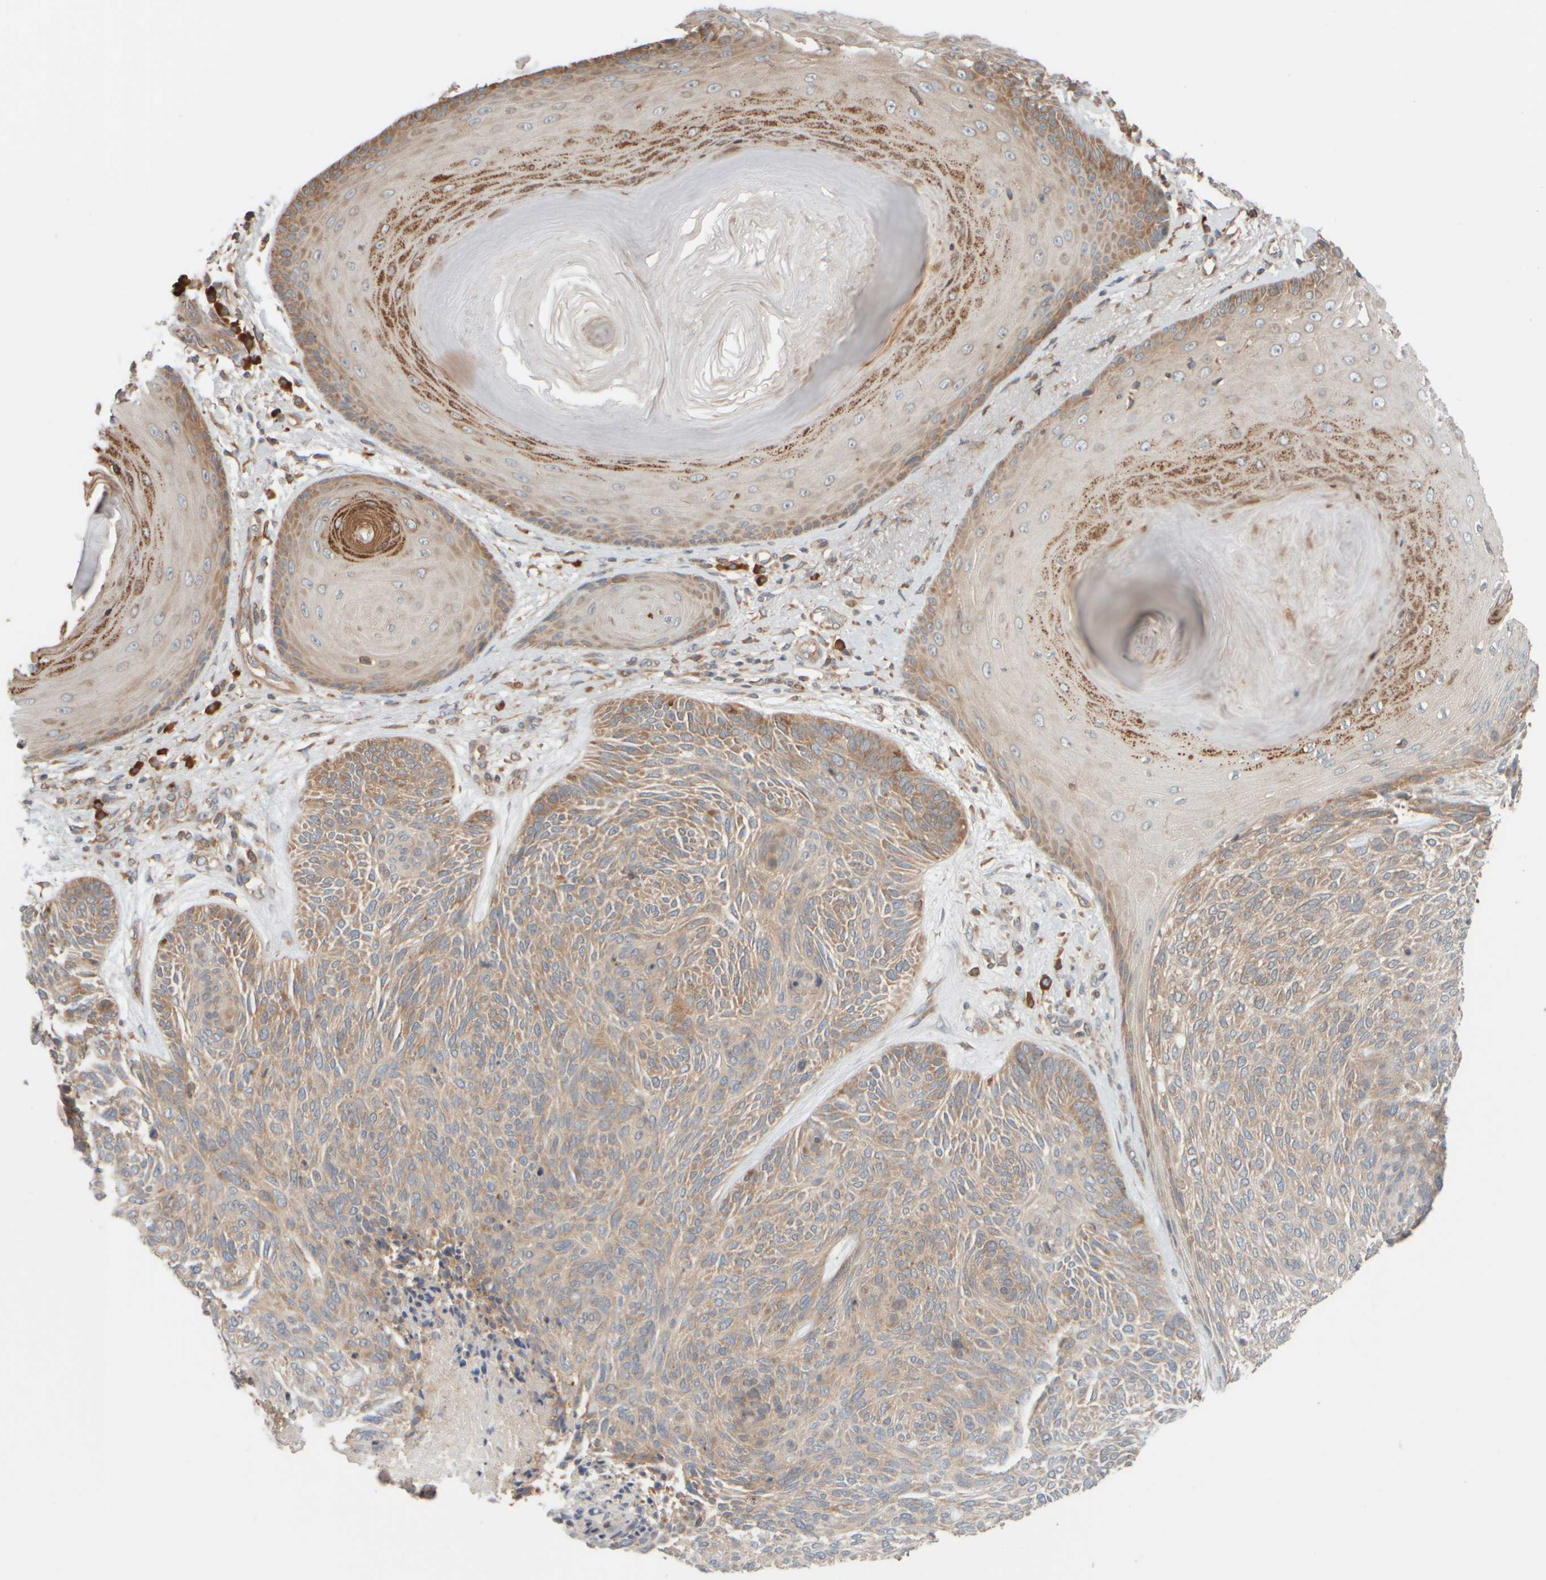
{"staining": {"intensity": "weak", "quantity": ">75%", "location": "cytoplasmic/membranous"}, "tissue": "skin cancer", "cell_type": "Tumor cells", "image_type": "cancer", "snomed": [{"axis": "morphology", "description": "Basal cell carcinoma"}, {"axis": "topography", "description": "Skin"}], "caption": "An immunohistochemistry photomicrograph of neoplastic tissue is shown. Protein staining in brown labels weak cytoplasmic/membranous positivity in basal cell carcinoma (skin) within tumor cells.", "gene": "EIF2B3", "patient": {"sex": "male", "age": 55}}